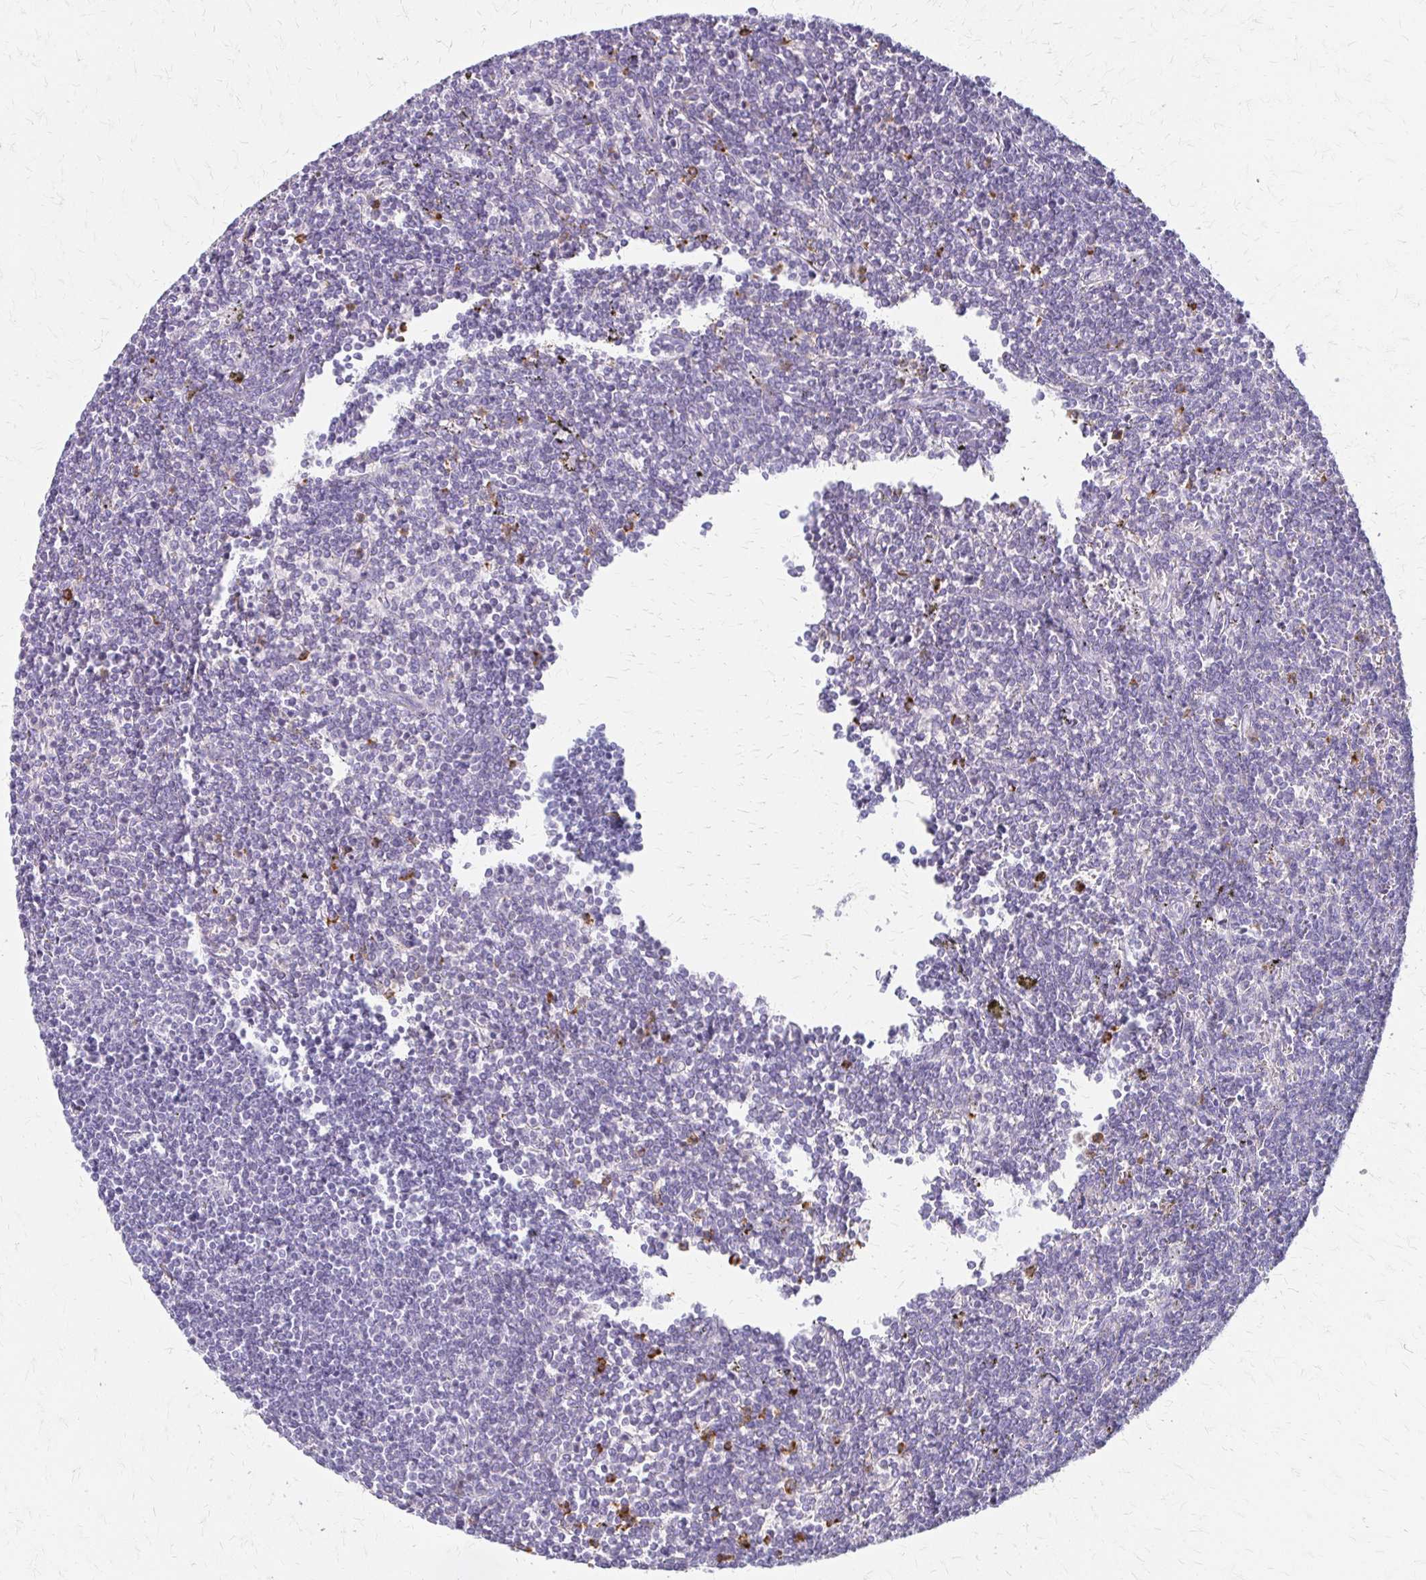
{"staining": {"intensity": "negative", "quantity": "none", "location": "none"}, "tissue": "lymphoma", "cell_type": "Tumor cells", "image_type": "cancer", "snomed": [{"axis": "morphology", "description": "Malignant lymphoma, non-Hodgkin's type, Low grade"}, {"axis": "topography", "description": "Spleen"}], "caption": "Tumor cells show no significant positivity in lymphoma.", "gene": "ACP5", "patient": {"sex": "male", "age": 78}}